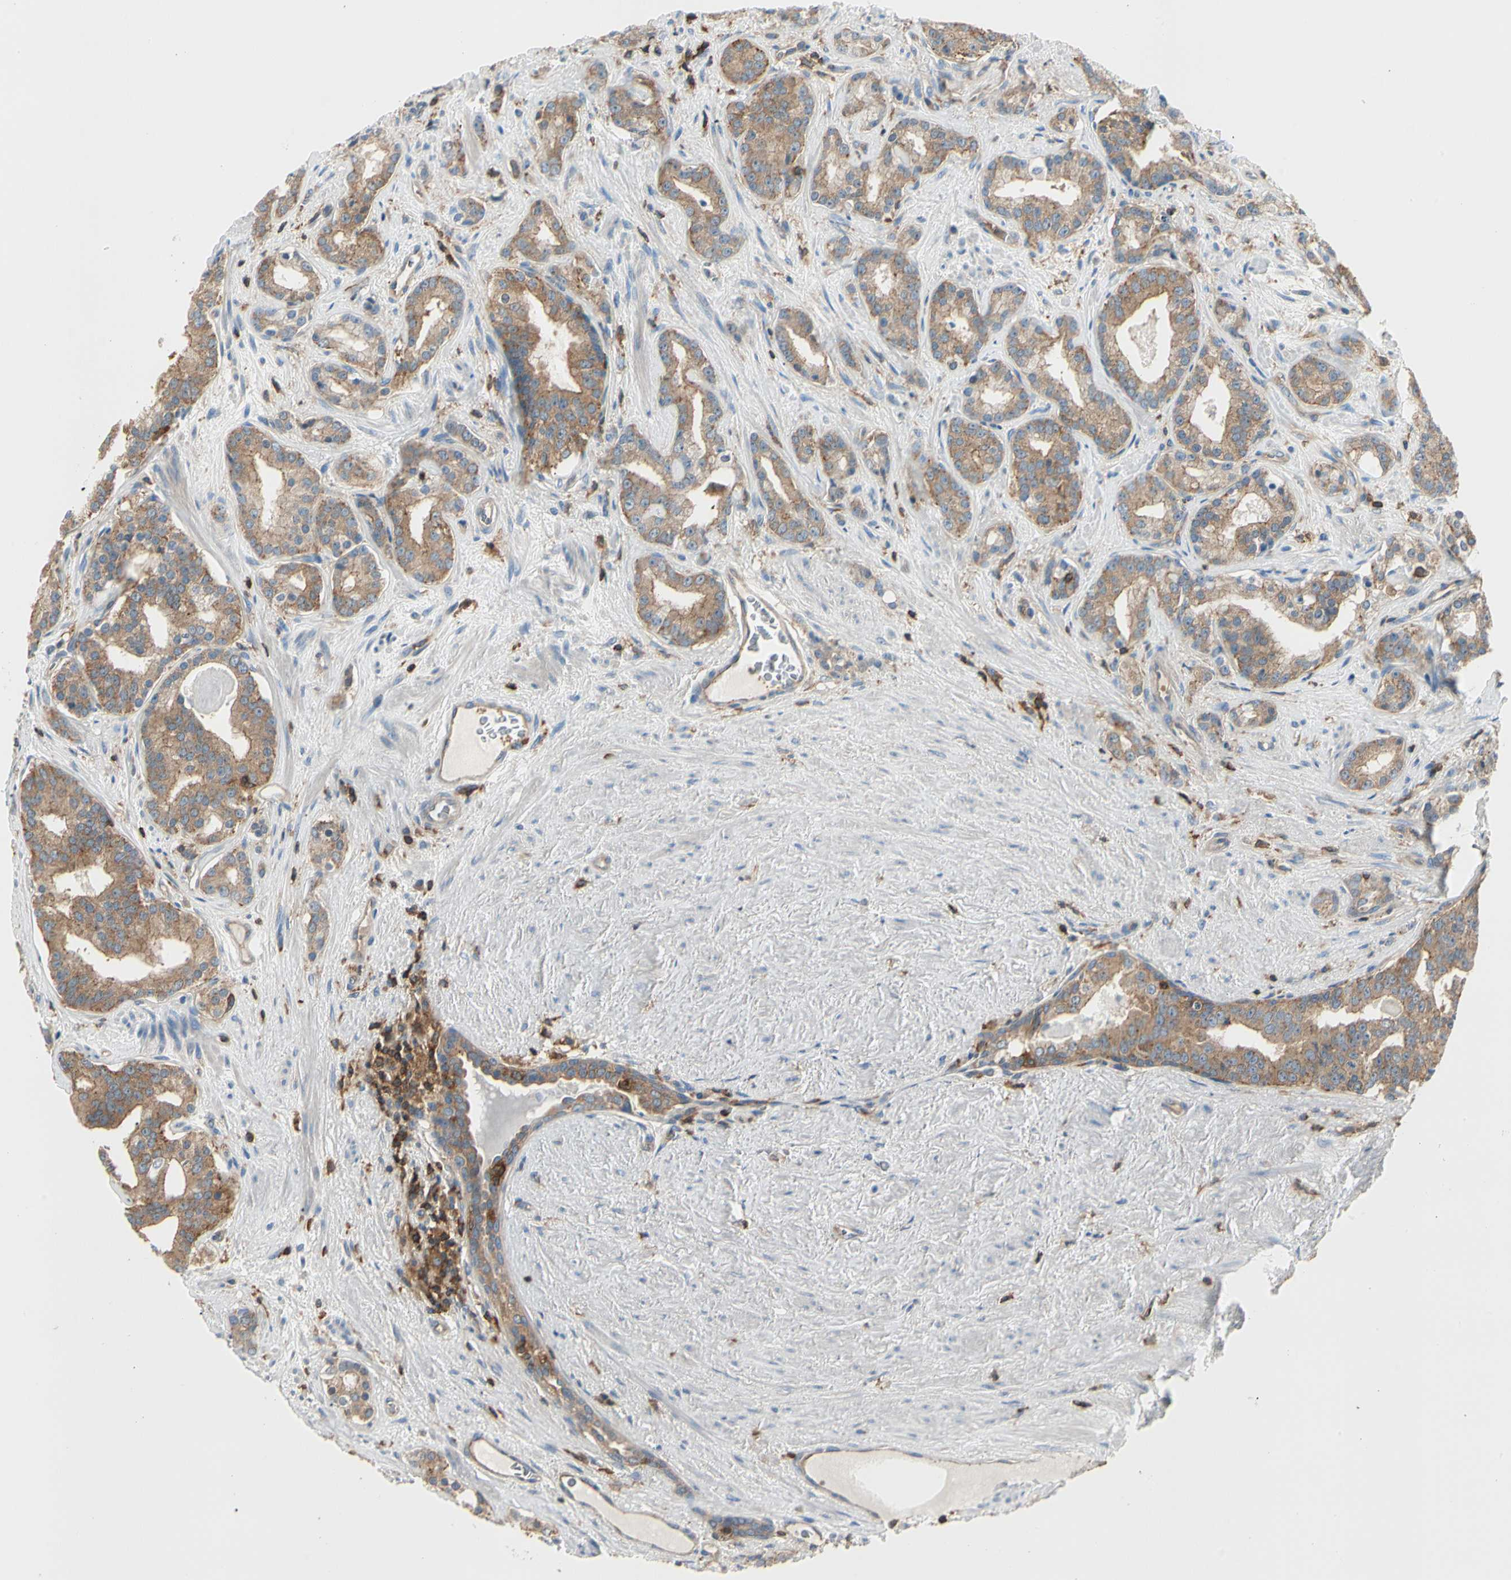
{"staining": {"intensity": "moderate", "quantity": ">75%", "location": "cytoplasmic/membranous"}, "tissue": "prostate cancer", "cell_type": "Tumor cells", "image_type": "cancer", "snomed": [{"axis": "morphology", "description": "Adenocarcinoma, Low grade"}, {"axis": "topography", "description": "Prostate"}], "caption": "Immunohistochemistry image of human prostate adenocarcinoma (low-grade) stained for a protein (brown), which reveals medium levels of moderate cytoplasmic/membranous positivity in approximately >75% of tumor cells.", "gene": "CAPZA2", "patient": {"sex": "male", "age": 63}}